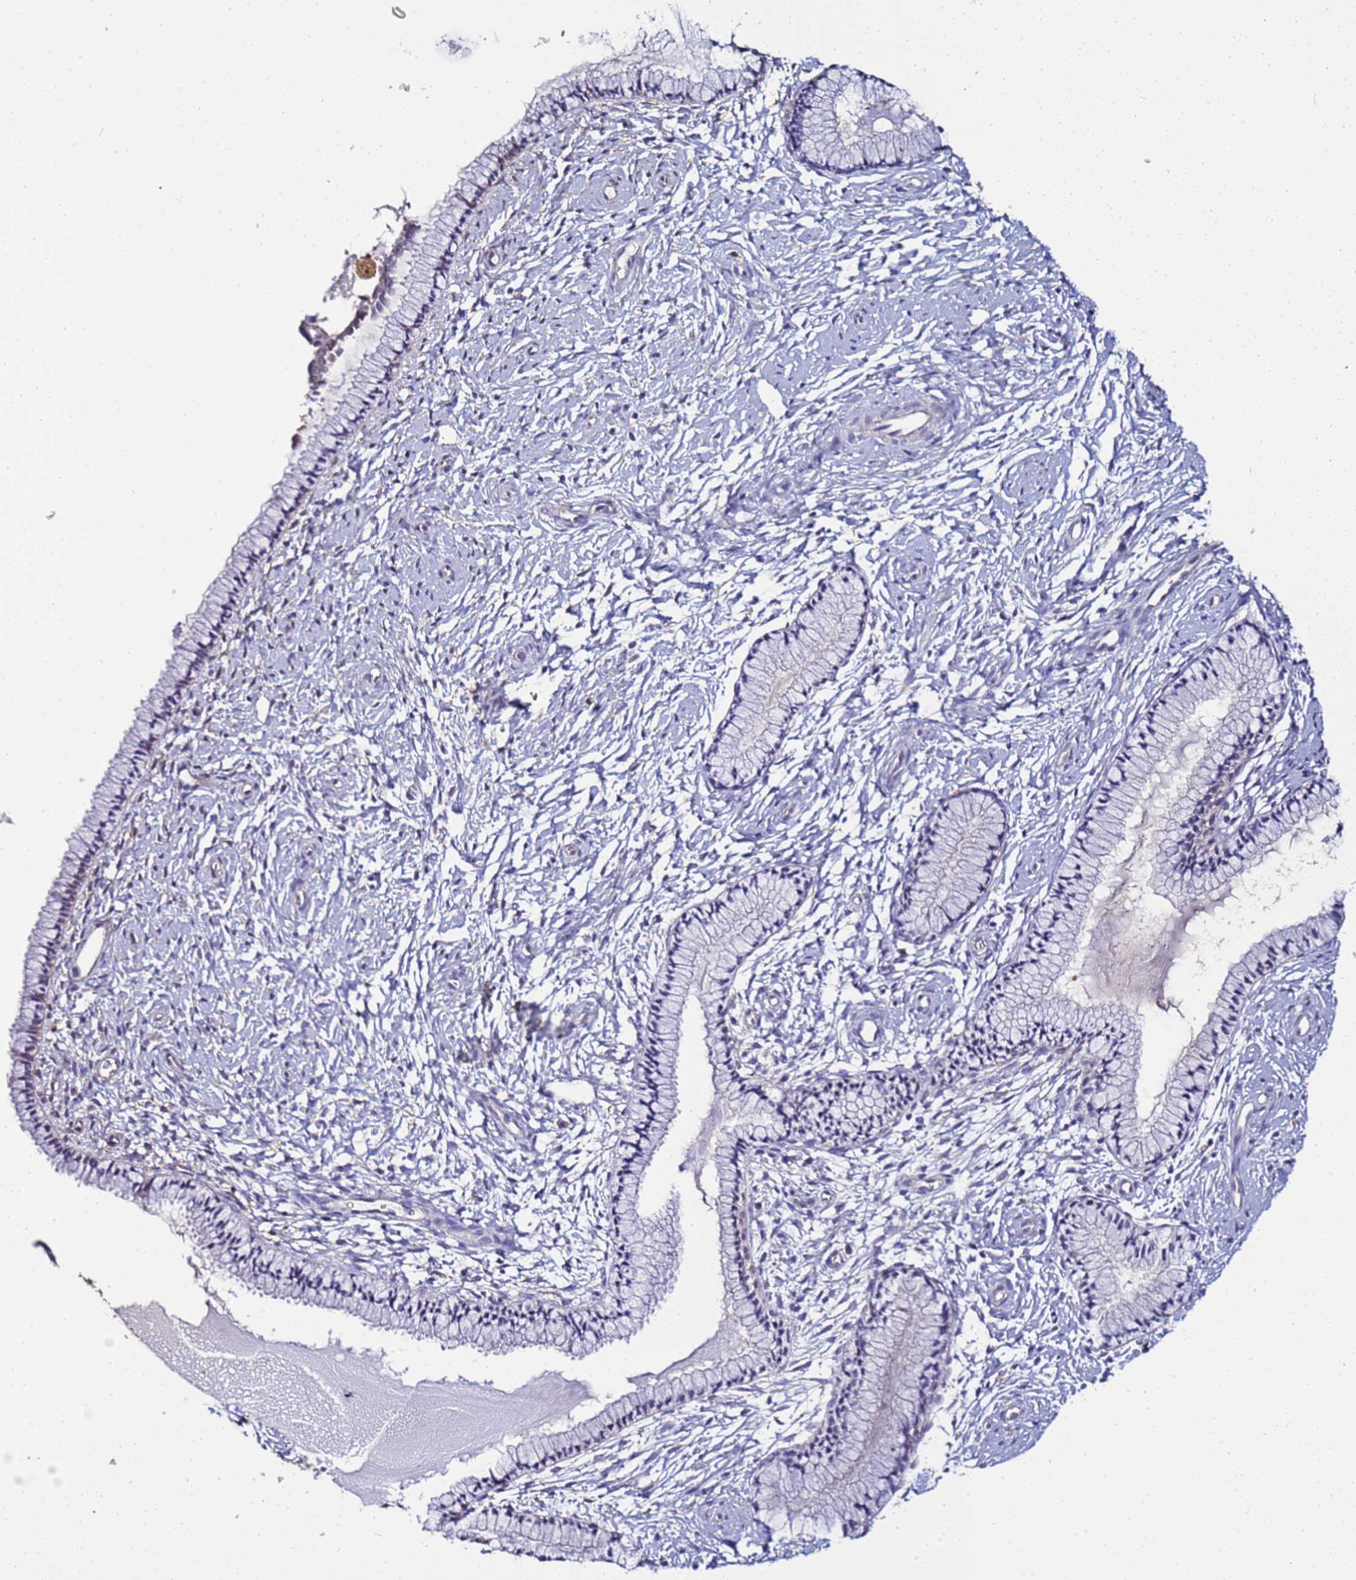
{"staining": {"intensity": "negative", "quantity": "none", "location": "none"}, "tissue": "cervix", "cell_type": "Glandular cells", "image_type": "normal", "snomed": [{"axis": "morphology", "description": "Normal tissue, NOS"}, {"axis": "topography", "description": "Cervix"}], "caption": "Immunohistochemical staining of benign human cervix reveals no significant staining in glandular cells.", "gene": "ENOPH1", "patient": {"sex": "female", "age": 33}}